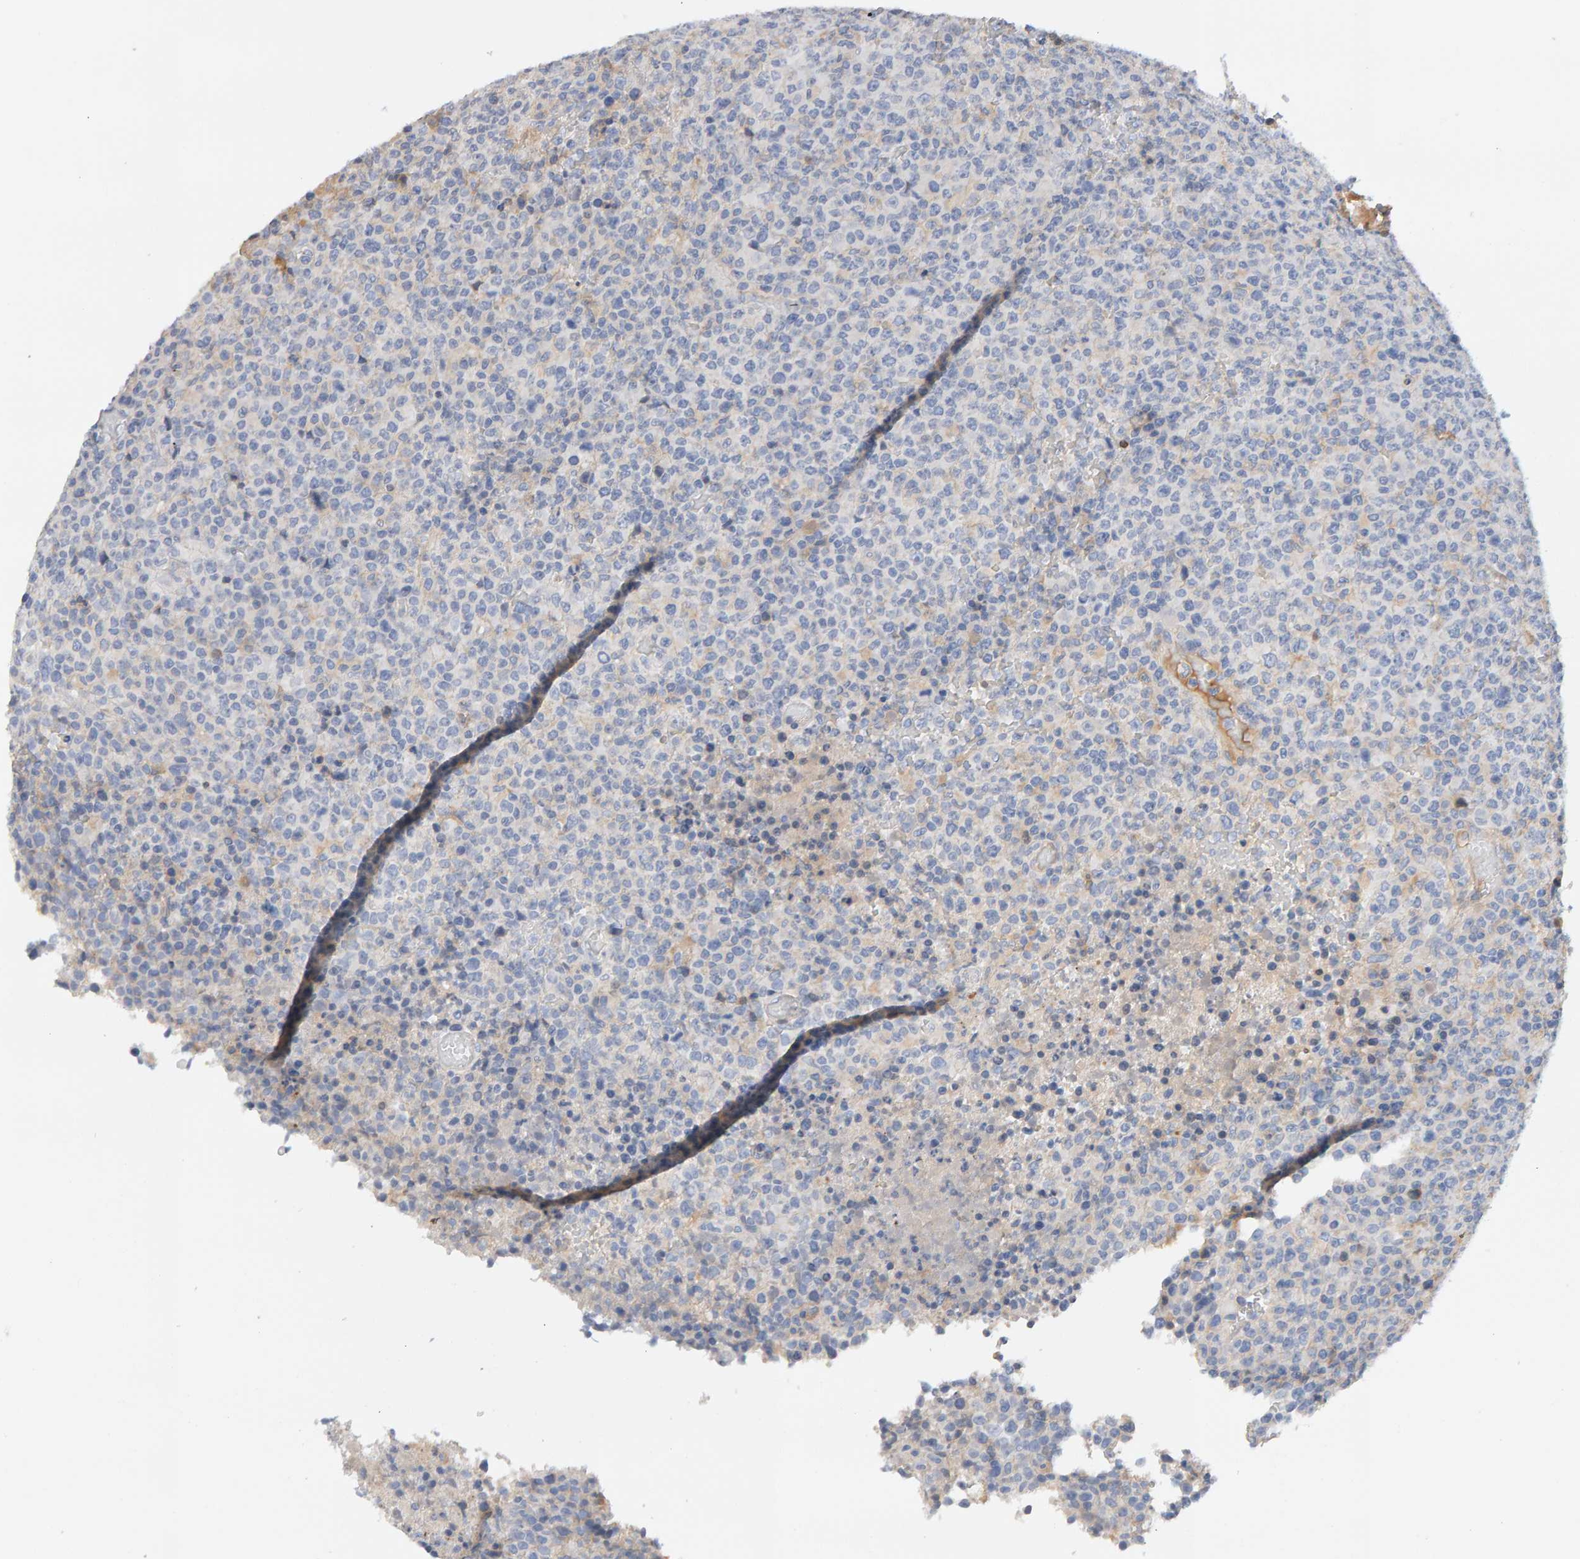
{"staining": {"intensity": "negative", "quantity": "none", "location": "none"}, "tissue": "lymphoma", "cell_type": "Tumor cells", "image_type": "cancer", "snomed": [{"axis": "morphology", "description": "Malignant lymphoma, non-Hodgkin's type, High grade"}, {"axis": "topography", "description": "Lymph node"}], "caption": "The image reveals no staining of tumor cells in malignant lymphoma, non-Hodgkin's type (high-grade).", "gene": "METRNL", "patient": {"sex": "male", "age": 13}}